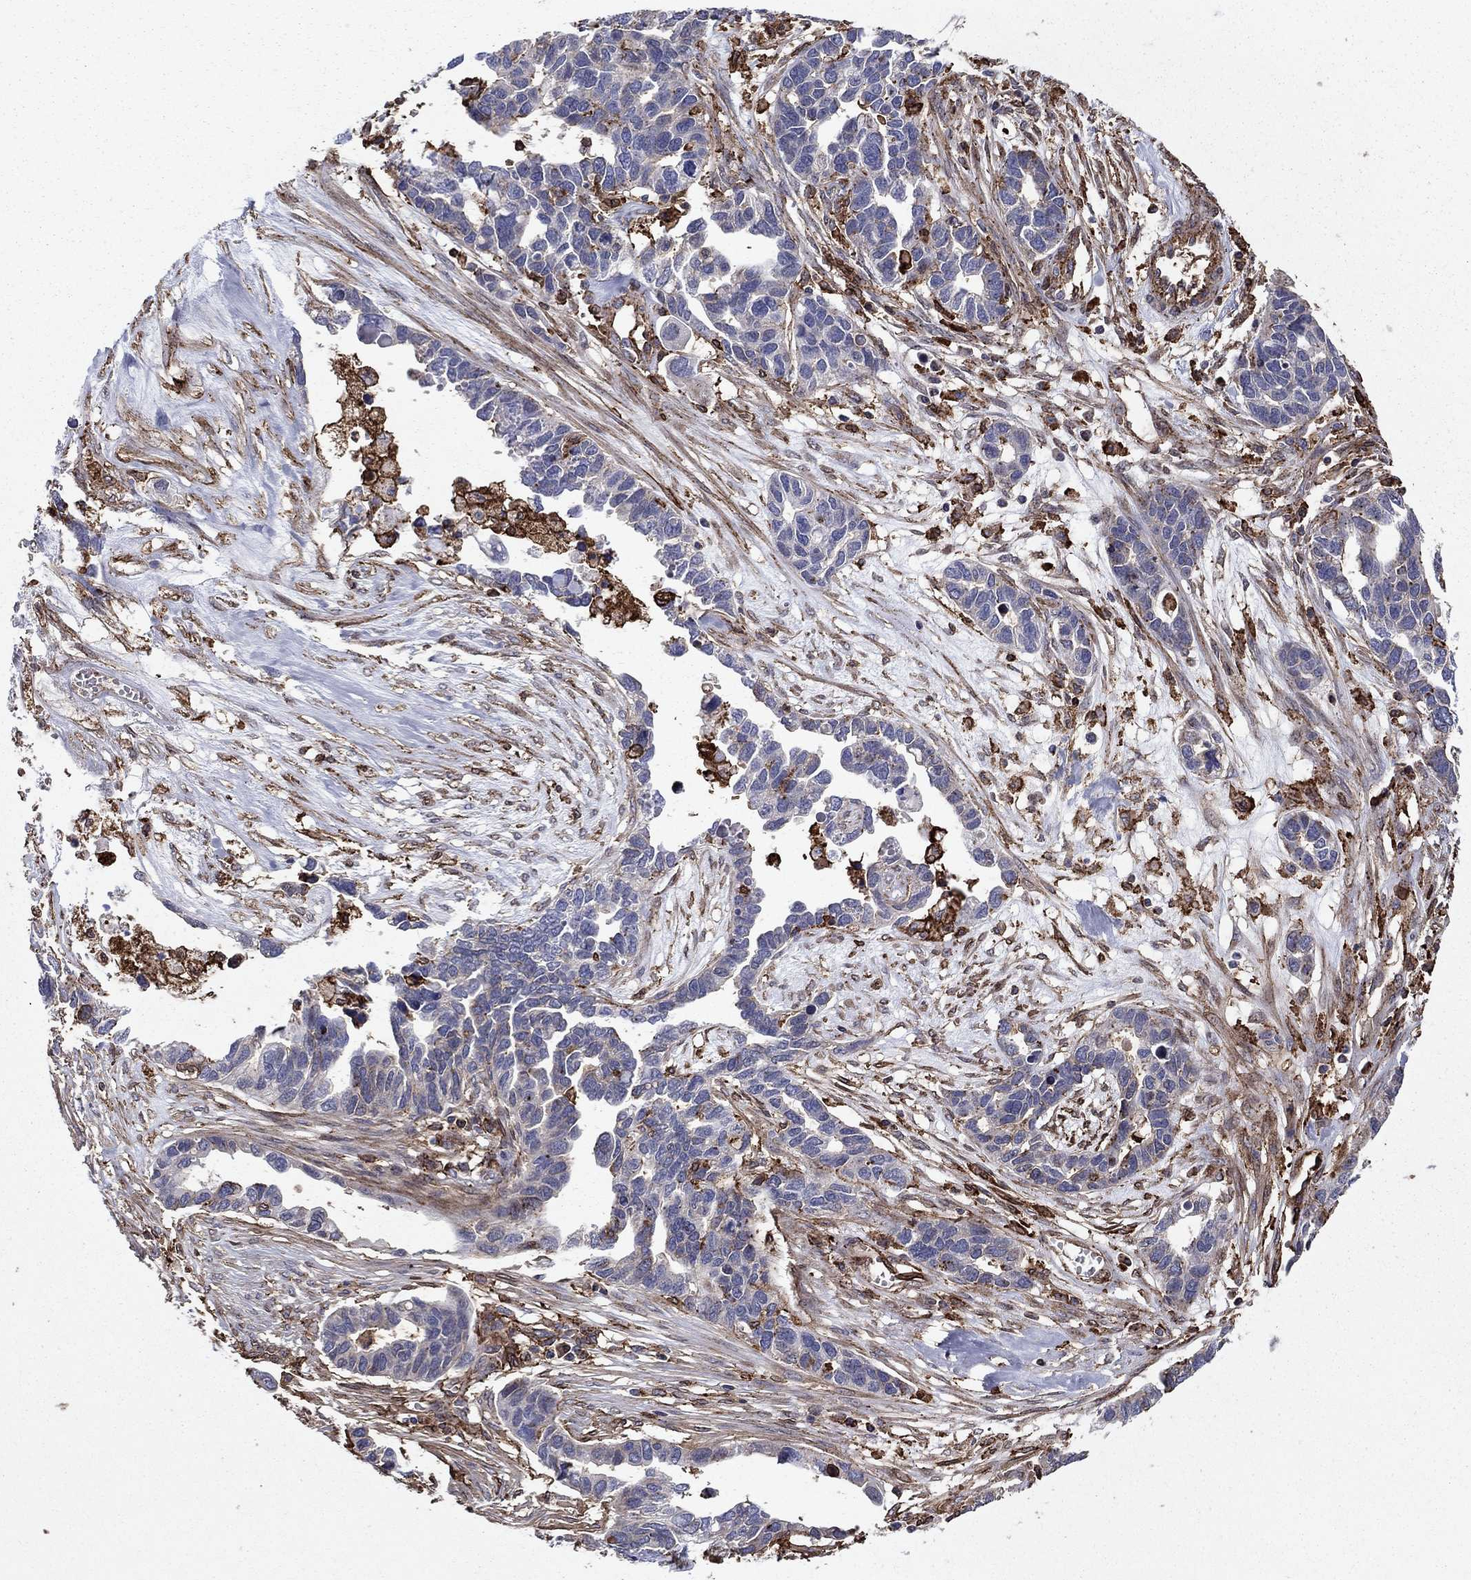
{"staining": {"intensity": "negative", "quantity": "none", "location": "none"}, "tissue": "ovarian cancer", "cell_type": "Tumor cells", "image_type": "cancer", "snomed": [{"axis": "morphology", "description": "Cystadenocarcinoma, serous, NOS"}, {"axis": "topography", "description": "Ovary"}], "caption": "This is an immunohistochemistry (IHC) micrograph of human ovarian serous cystadenocarcinoma. There is no staining in tumor cells.", "gene": "PLAU", "patient": {"sex": "female", "age": 54}}